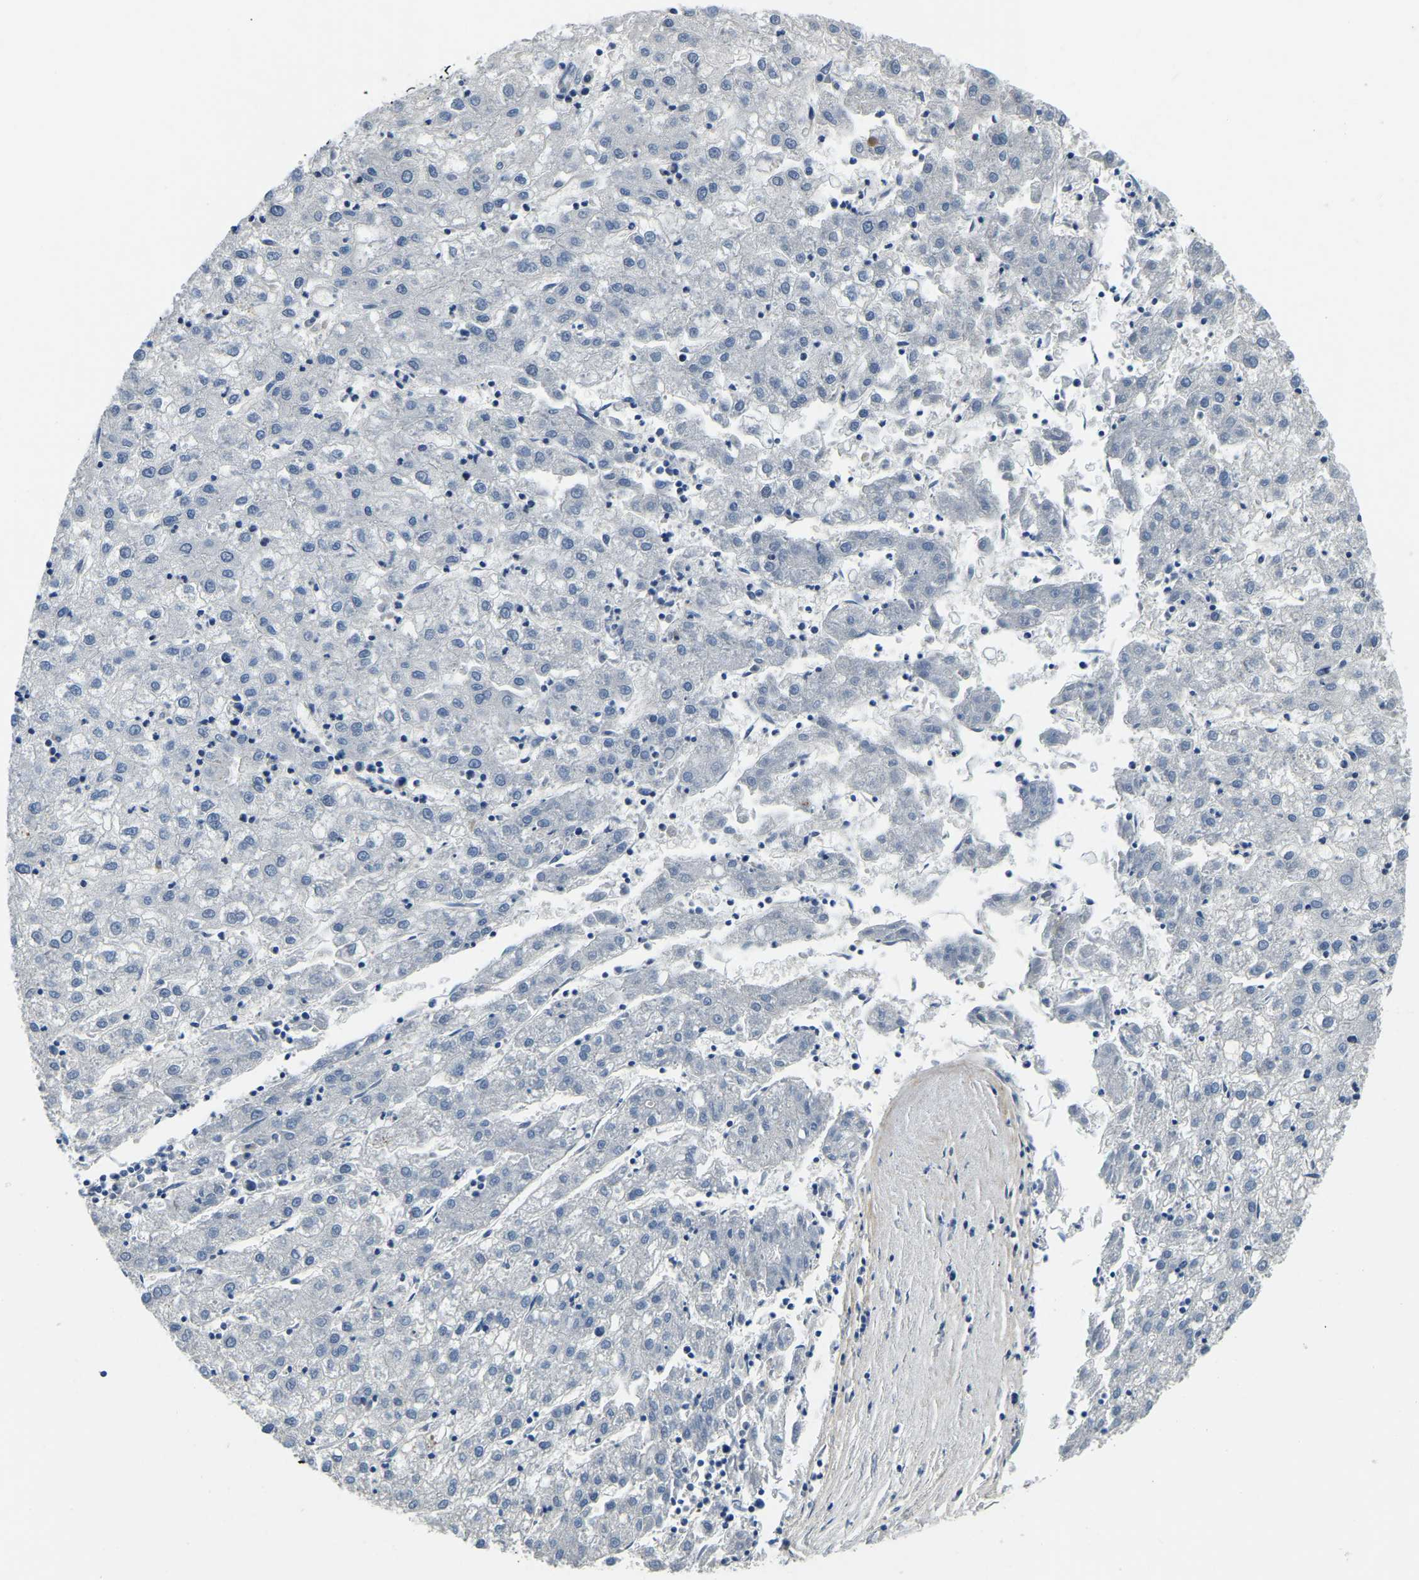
{"staining": {"intensity": "negative", "quantity": "none", "location": "none"}, "tissue": "liver cancer", "cell_type": "Tumor cells", "image_type": "cancer", "snomed": [{"axis": "morphology", "description": "Carcinoma, Hepatocellular, NOS"}, {"axis": "topography", "description": "Liver"}], "caption": "DAB (3,3'-diaminobenzidine) immunohistochemical staining of human liver hepatocellular carcinoma displays no significant positivity in tumor cells.", "gene": "RANBP2", "patient": {"sex": "male", "age": 72}}